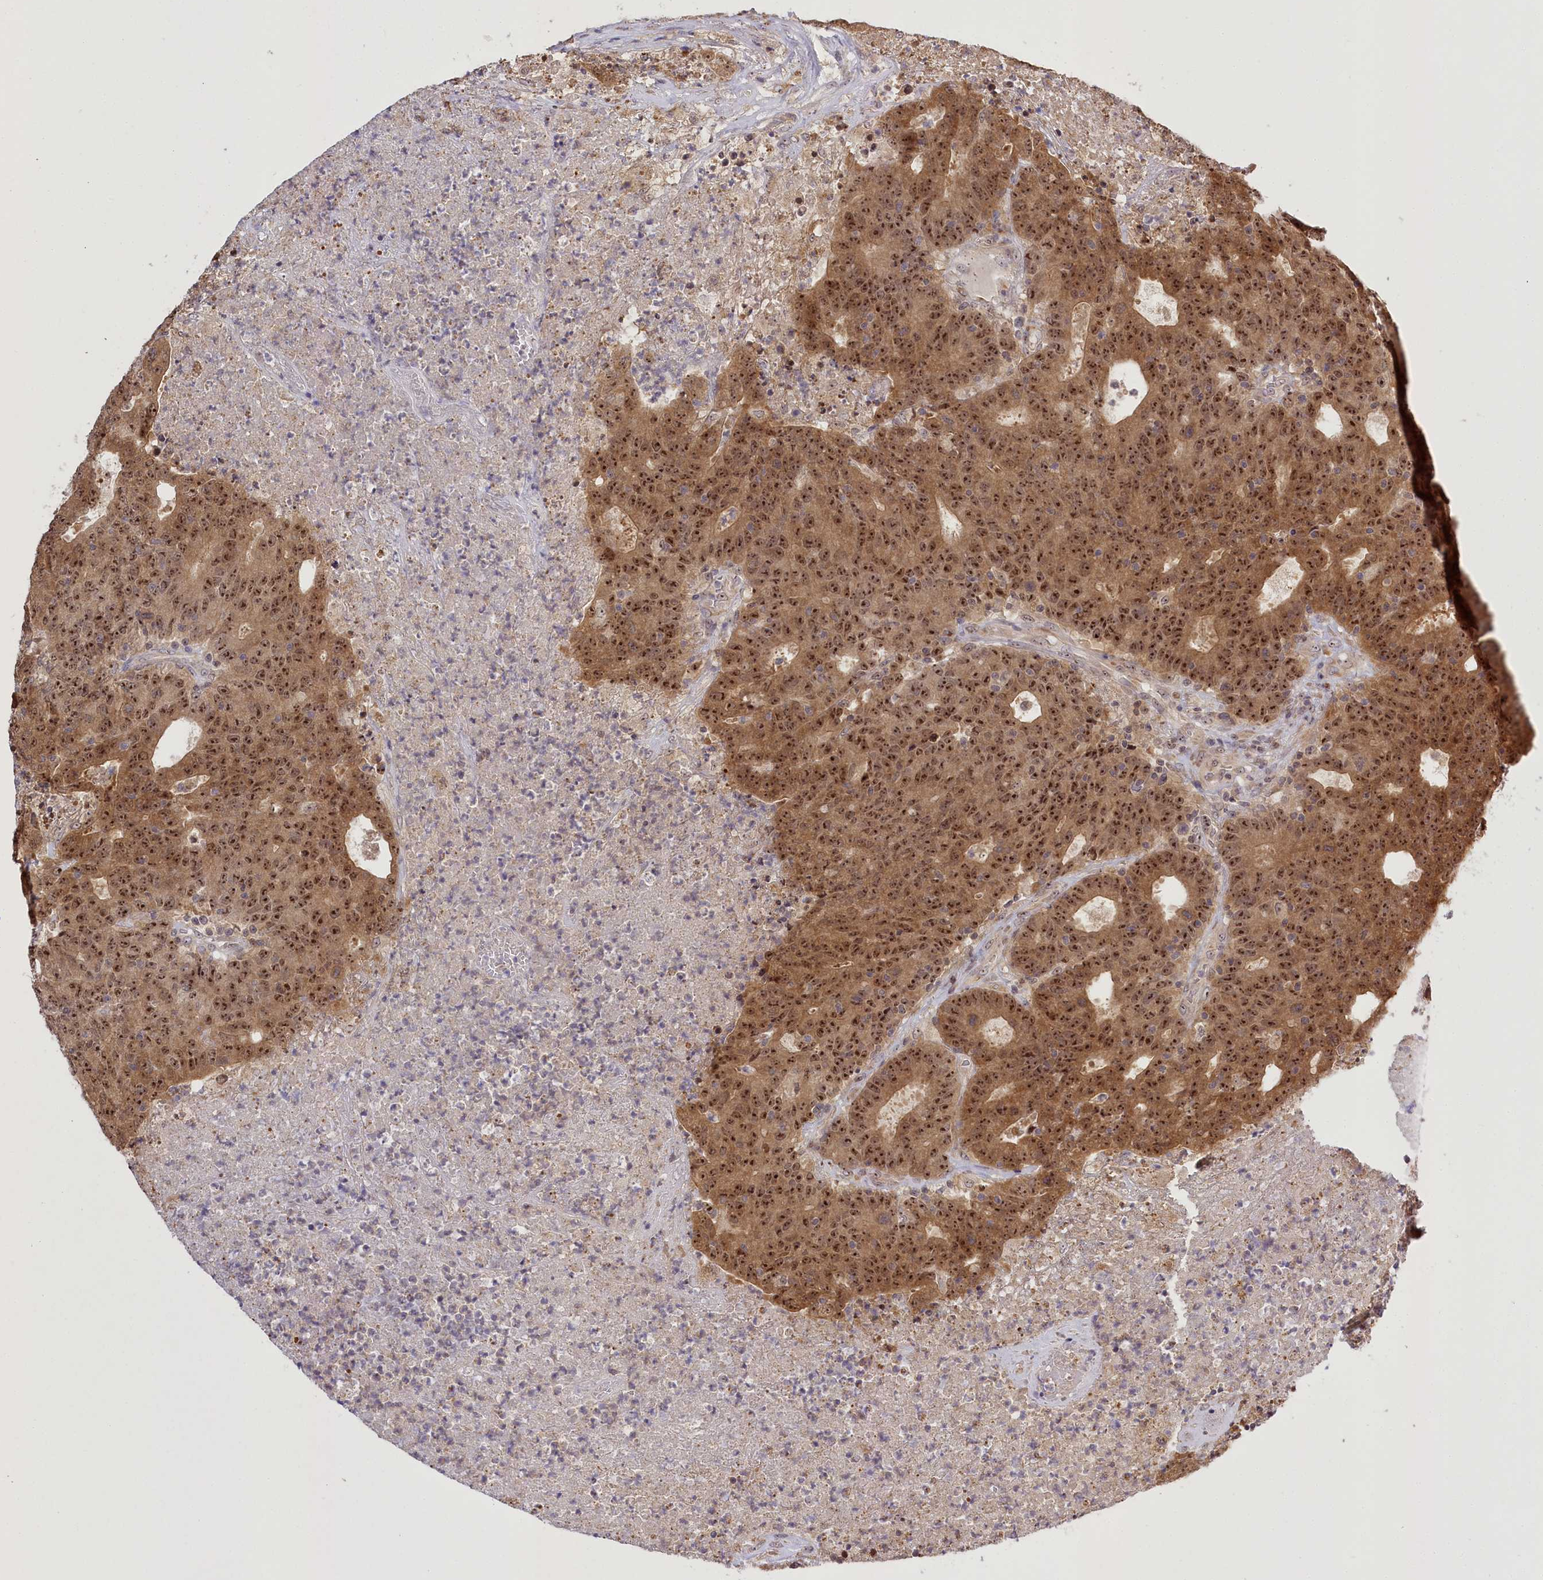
{"staining": {"intensity": "strong", "quantity": ">75%", "location": "cytoplasmic/membranous,nuclear"}, "tissue": "colorectal cancer", "cell_type": "Tumor cells", "image_type": "cancer", "snomed": [{"axis": "morphology", "description": "Adenocarcinoma, NOS"}, {"axis": "topography", "description": "Colon"}], "caption": "IHC of human adenocarcinoma (colorectal) shows high levels of strong cytoplasmic/membranous and nuclear expression in about >75% of tumor cells.", "gene": "SERGEF", "patient": {"sex": "female", "age": 75}}